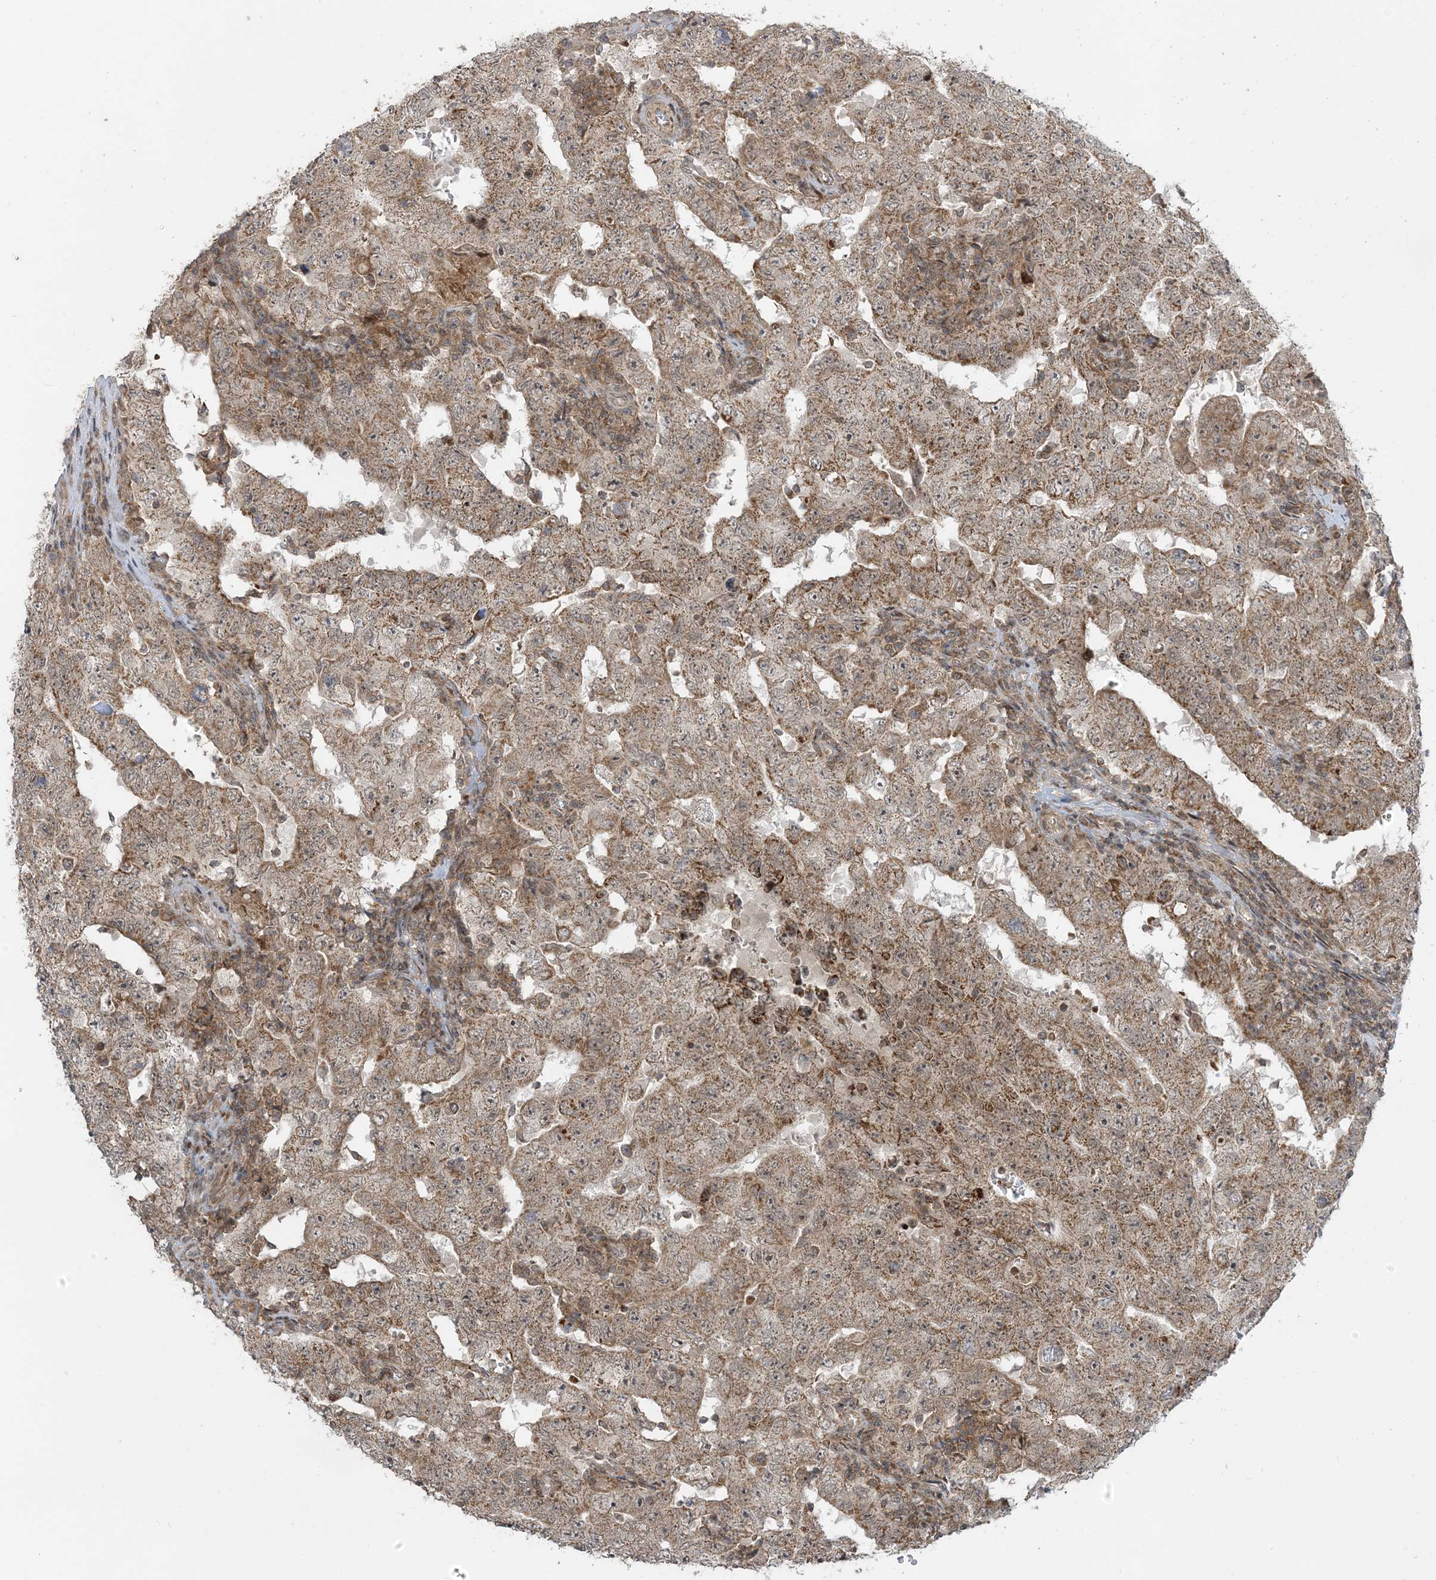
{"staining": {"intensity": "moderate", "quantity": ">75%", "location": "cytoplasmic/membranous"}, "tissue": "testis cancer", "cell_type": "Tumor cells", "image_type": "cancer", "snomed": [{"axis": "morphology", "description": "Carcinoma, Embryonal, NOS"}, {"axis": "topography", "description": "Testis"}], "caption": "A brown stain shows moderate cytoplasmic/membranous staining of a protein in human testis embryonal carcinoma tumor cells.", "gene": "PHLDB2", "patient": {"sex": "male", "age": 26}}